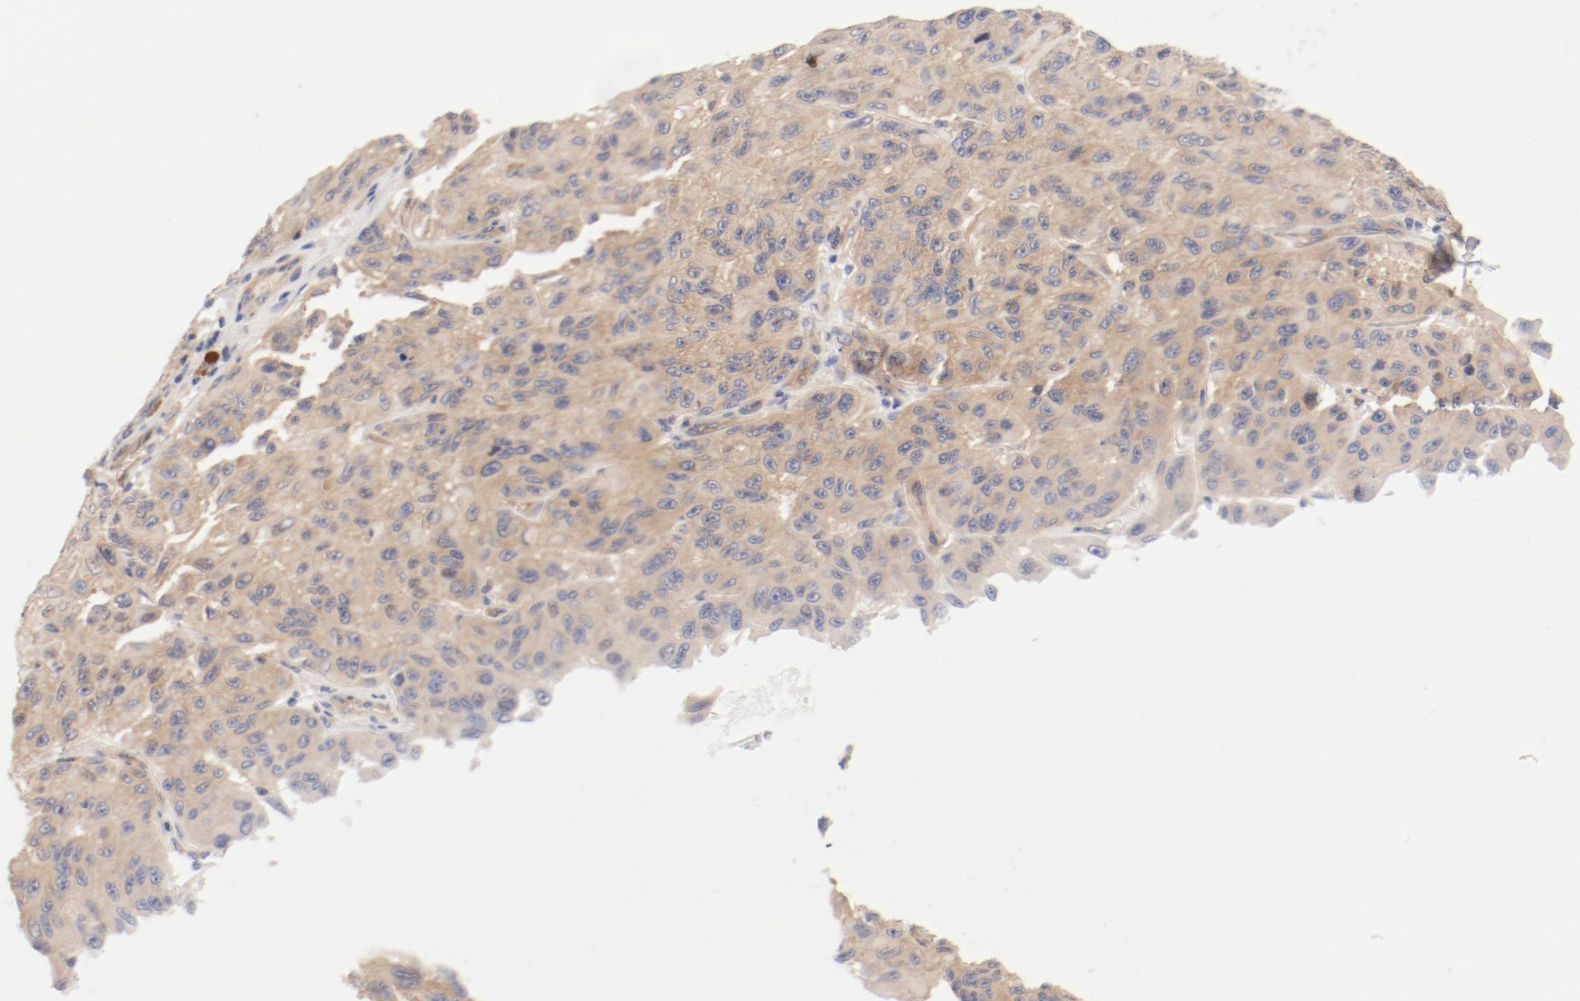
{"staining": {"intensity": "weak", "quantity": ">75%", "location": "cytoplasmic/membranous"}, "tissue": "melanoma", "cell_type": "Tumor cells", "image_type": "cancer", "snomed": [{"axis": "morphology", "description": "Malignant melanoma, NOS"}, {"axis": "topography", "description": "Skin"}], "caption": "Melanoma stained for a protein (brown) reveals weak cytoplasmic/membranous positive staining in approximately >75% of tumor cells.", "gene": "DYNC1H1", "patient": {"sex": "male", "age": 30}}